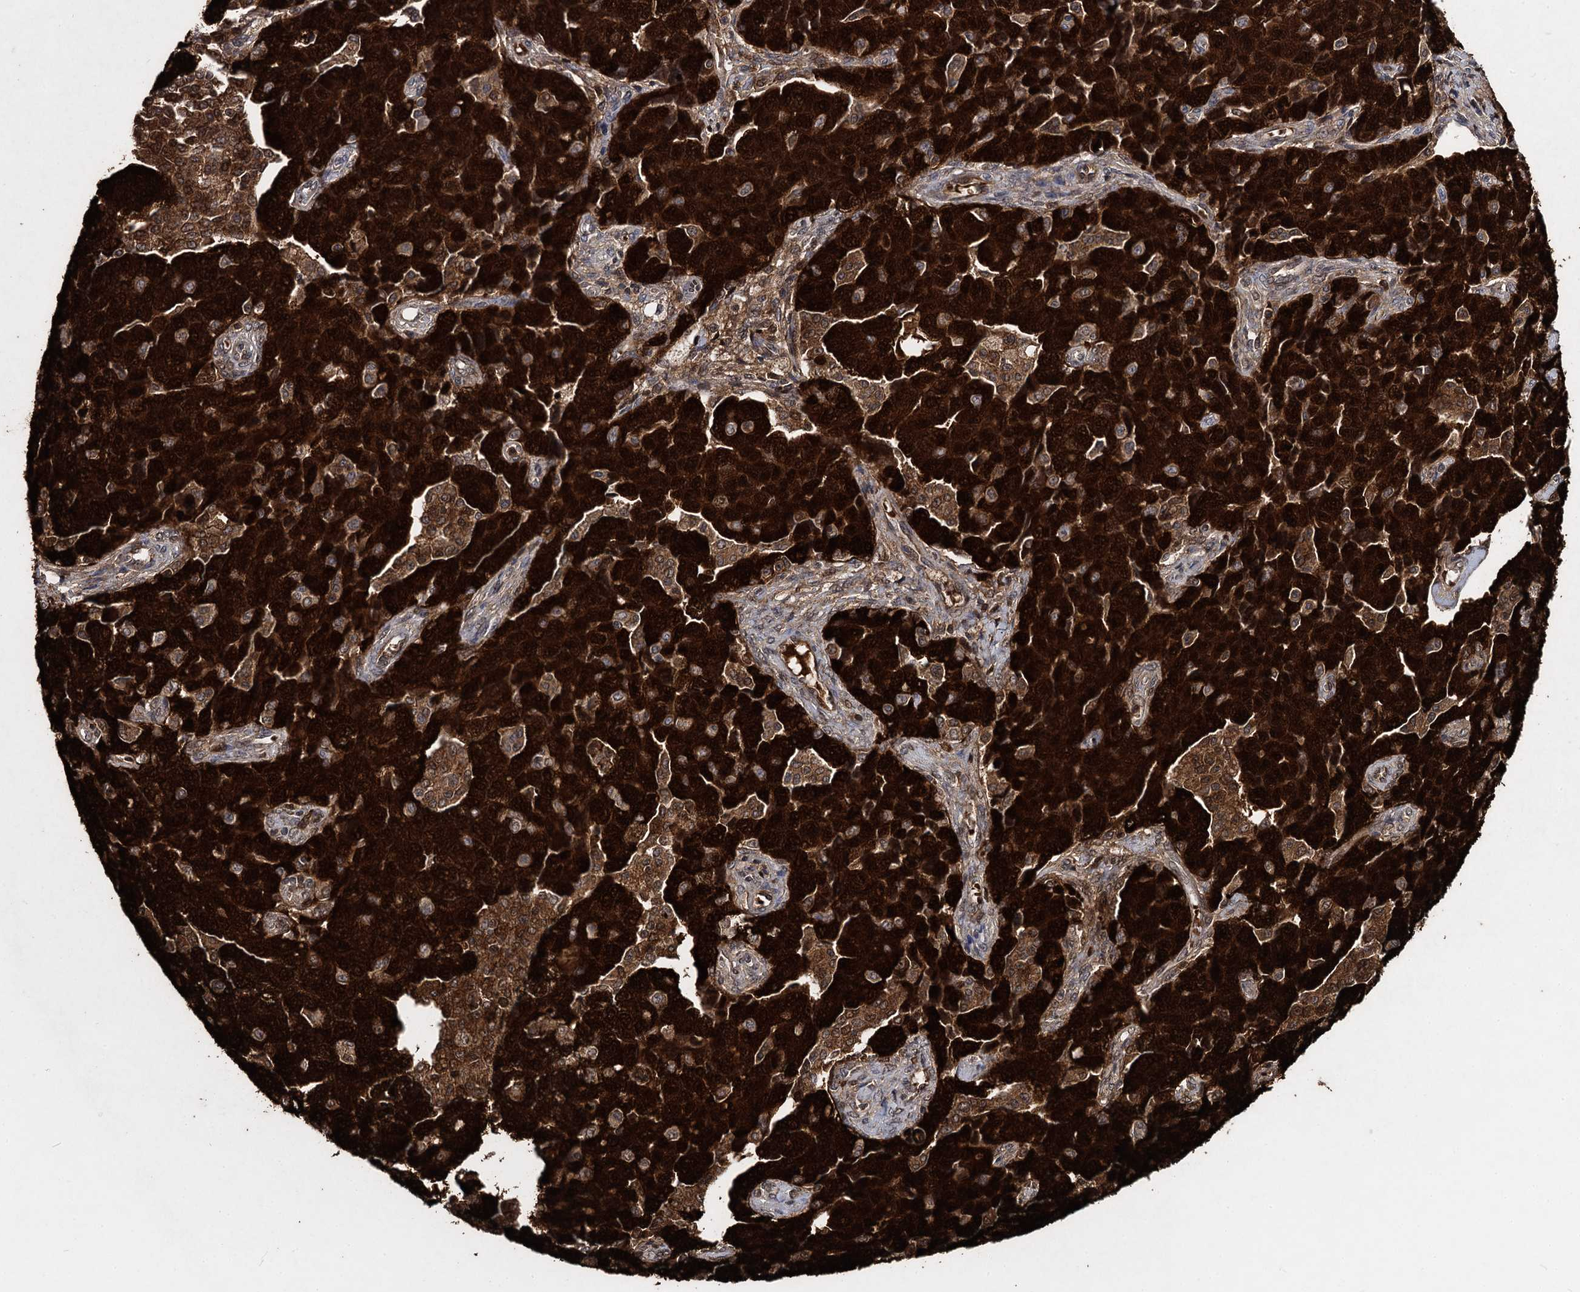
{"staining": {"intensity": "strong", "quantity": ">75%", "location": "cytoplasmic/membranous,nuclear"}, "tissue": "ovarian cancer", "cell_type": "Tumor cells", "image_type": "cancer", "snomed": [{"axis": "morphology", "description": "Carcinoma, NOS"}, {"axis": "morphology", "description": "Cystadenocarcinoma, serous, NOS"}, {"axis": "topography", "description": "Ovary"}], "caption": "The histopathology image shows staining of ovarian cancer, revealing strong cytoplasmic/membranous and nuclear protein expression (brown color) within tumor cells. Ihc stains the protein in brown and the nuclei are stained blue.", "gene": "MAGEA4", "patient": {"sex": "female", "age": 69}}